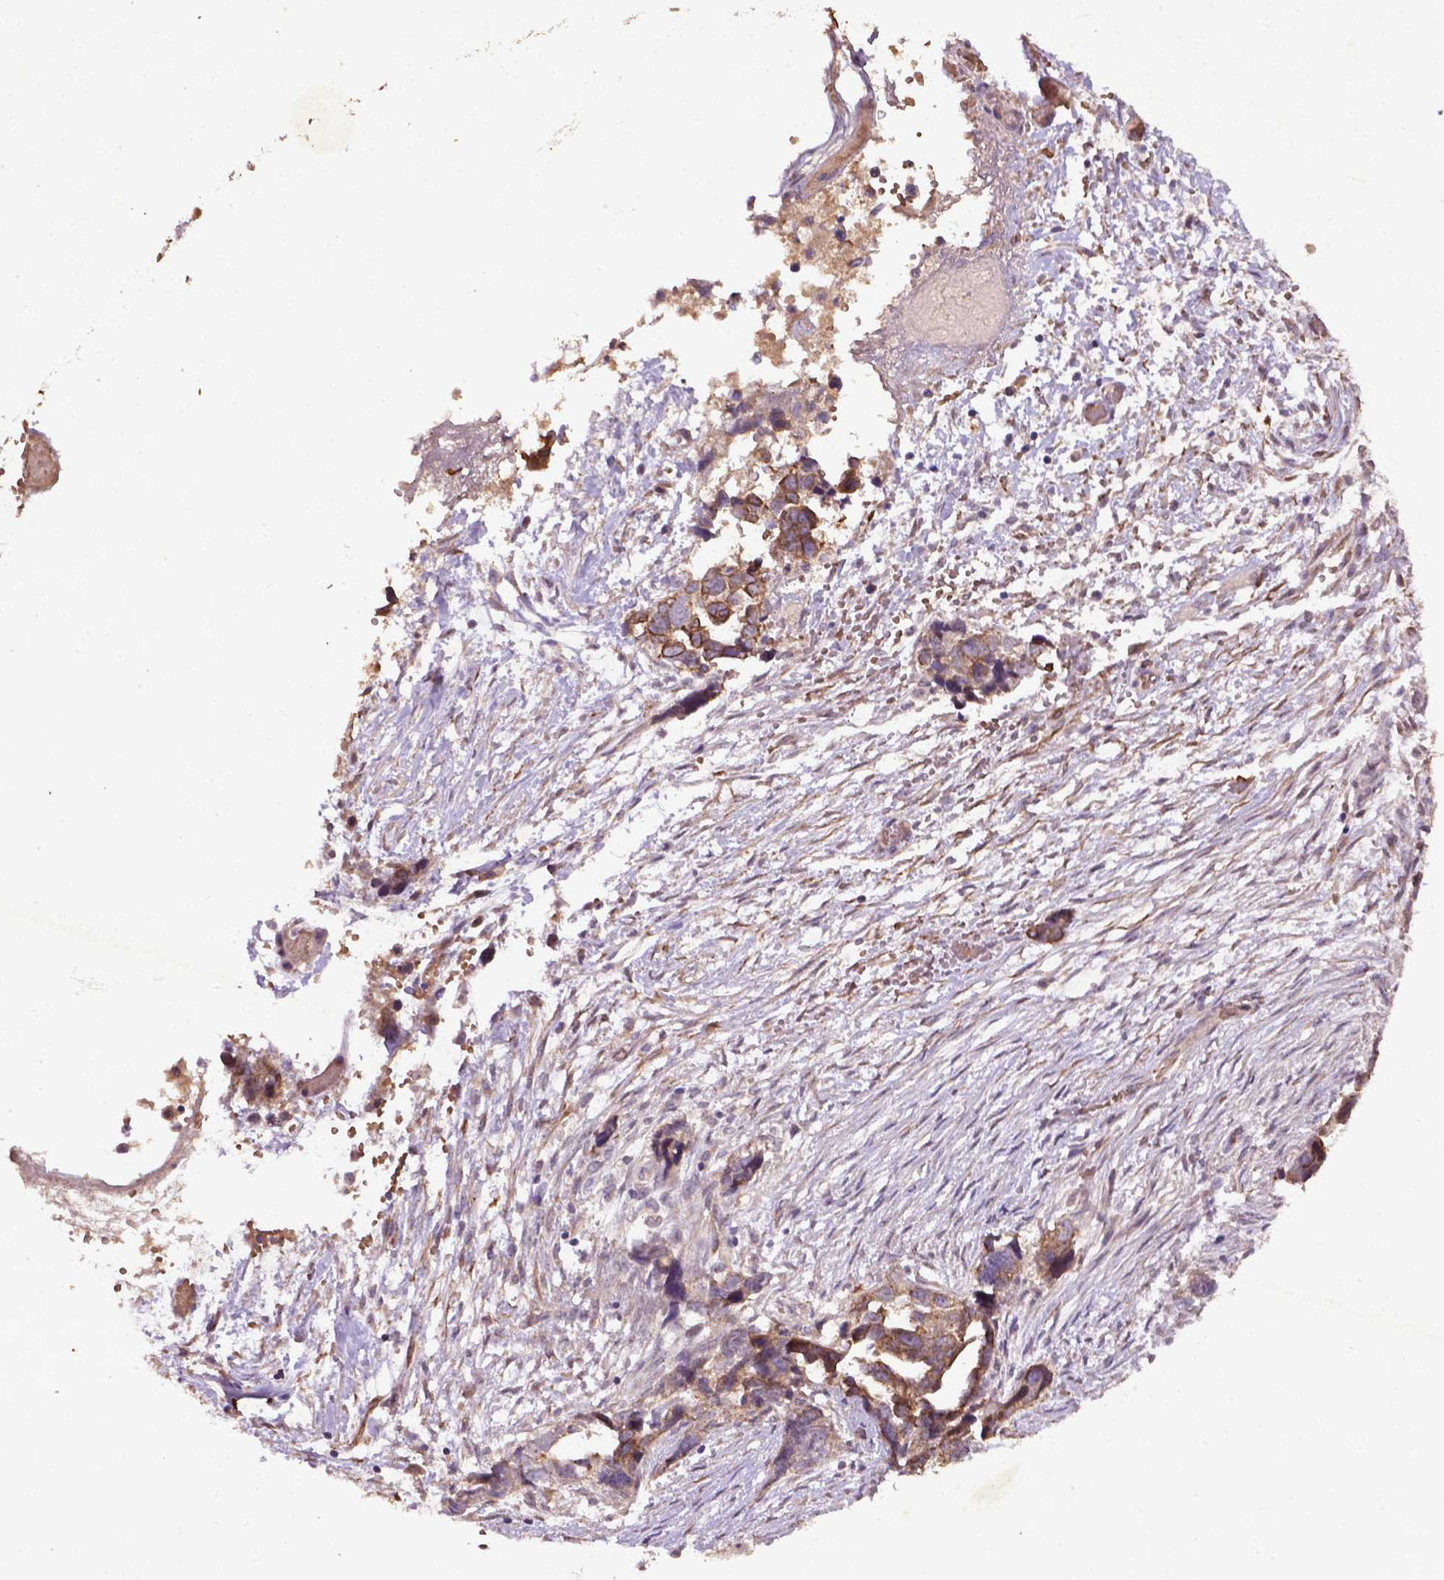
{"staining": {"intensity": "moderate", "quantity": ">75%", "location": "cytoplasmic/membranous"}, "tissue": "ovarian cancer", "cell_type": "Tumor cells", "image_type": "cancer", "snomed": [{"axis": "morphology", "description": "Cystadenocarcinoma, serous, NOS"}, {"axis": "topography", "description": "Ovary"}], "caption": "An image showing moderate cytoplasmic/membranous positivity in approximately >75% of tumor cells in serous cystadenocarcinoma (ovarian), as visualized by brown immunohistochemical staining.", "gene": "COQ2", "patient": {"sex": "female", "age": 69}}